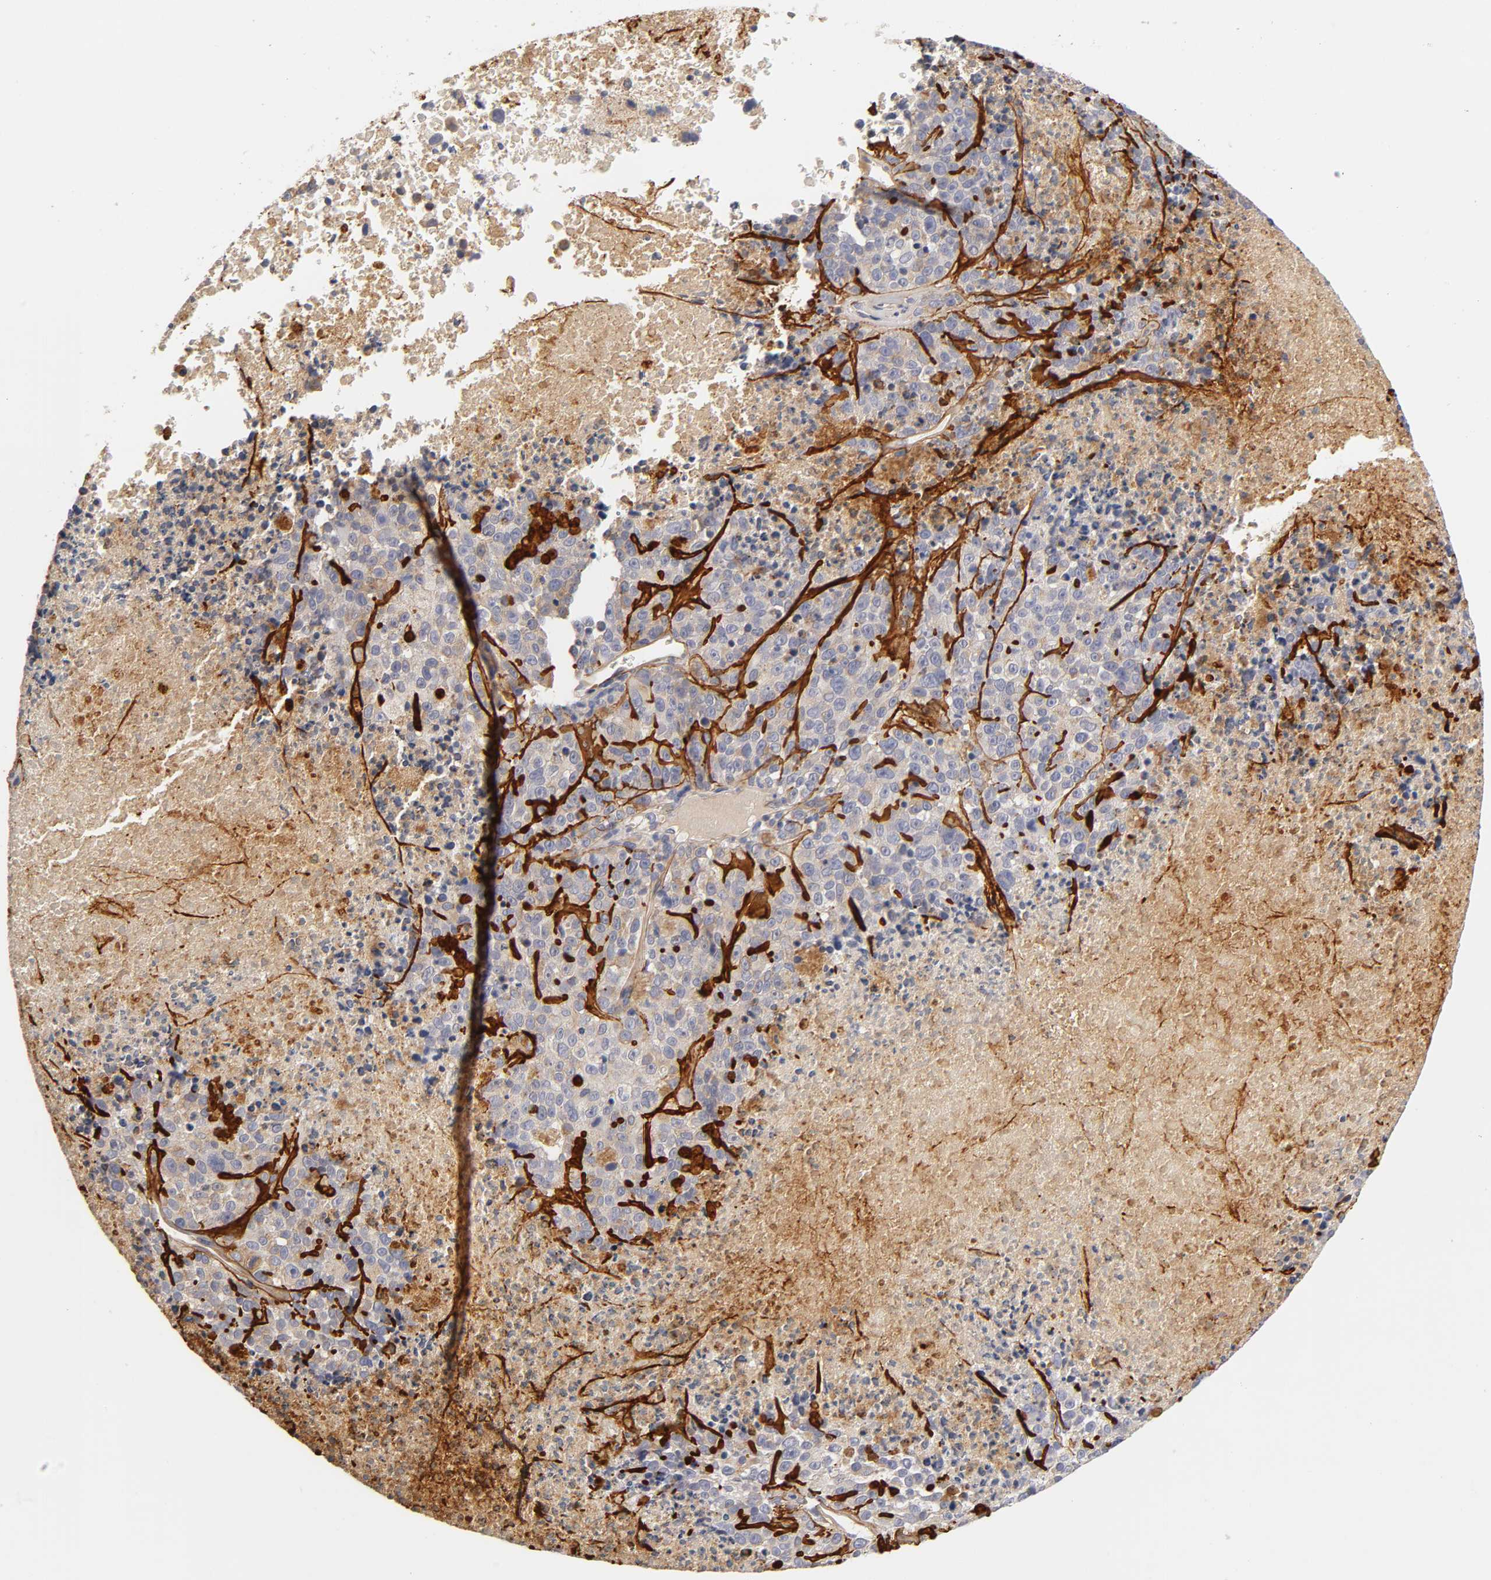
{"staining": {"intensity": "negative", "quantity": "none", "location": "none"}, "tissue": "melanoma", "cell_type": "Tumor cells", "image_type": "cancer", "snomed": [{"axis": "morphology", "description": "Malignant melanoma, Metastatic site"}, {"axis": "topography", "description": "Cerebral cortex"}], "caption": "Protein analysis of malignant melanoma (metastatic site) reveals no significant staining in tumor cells.", "gene": "LAMB1", "patient": {"sex": "female", "age": 52}}